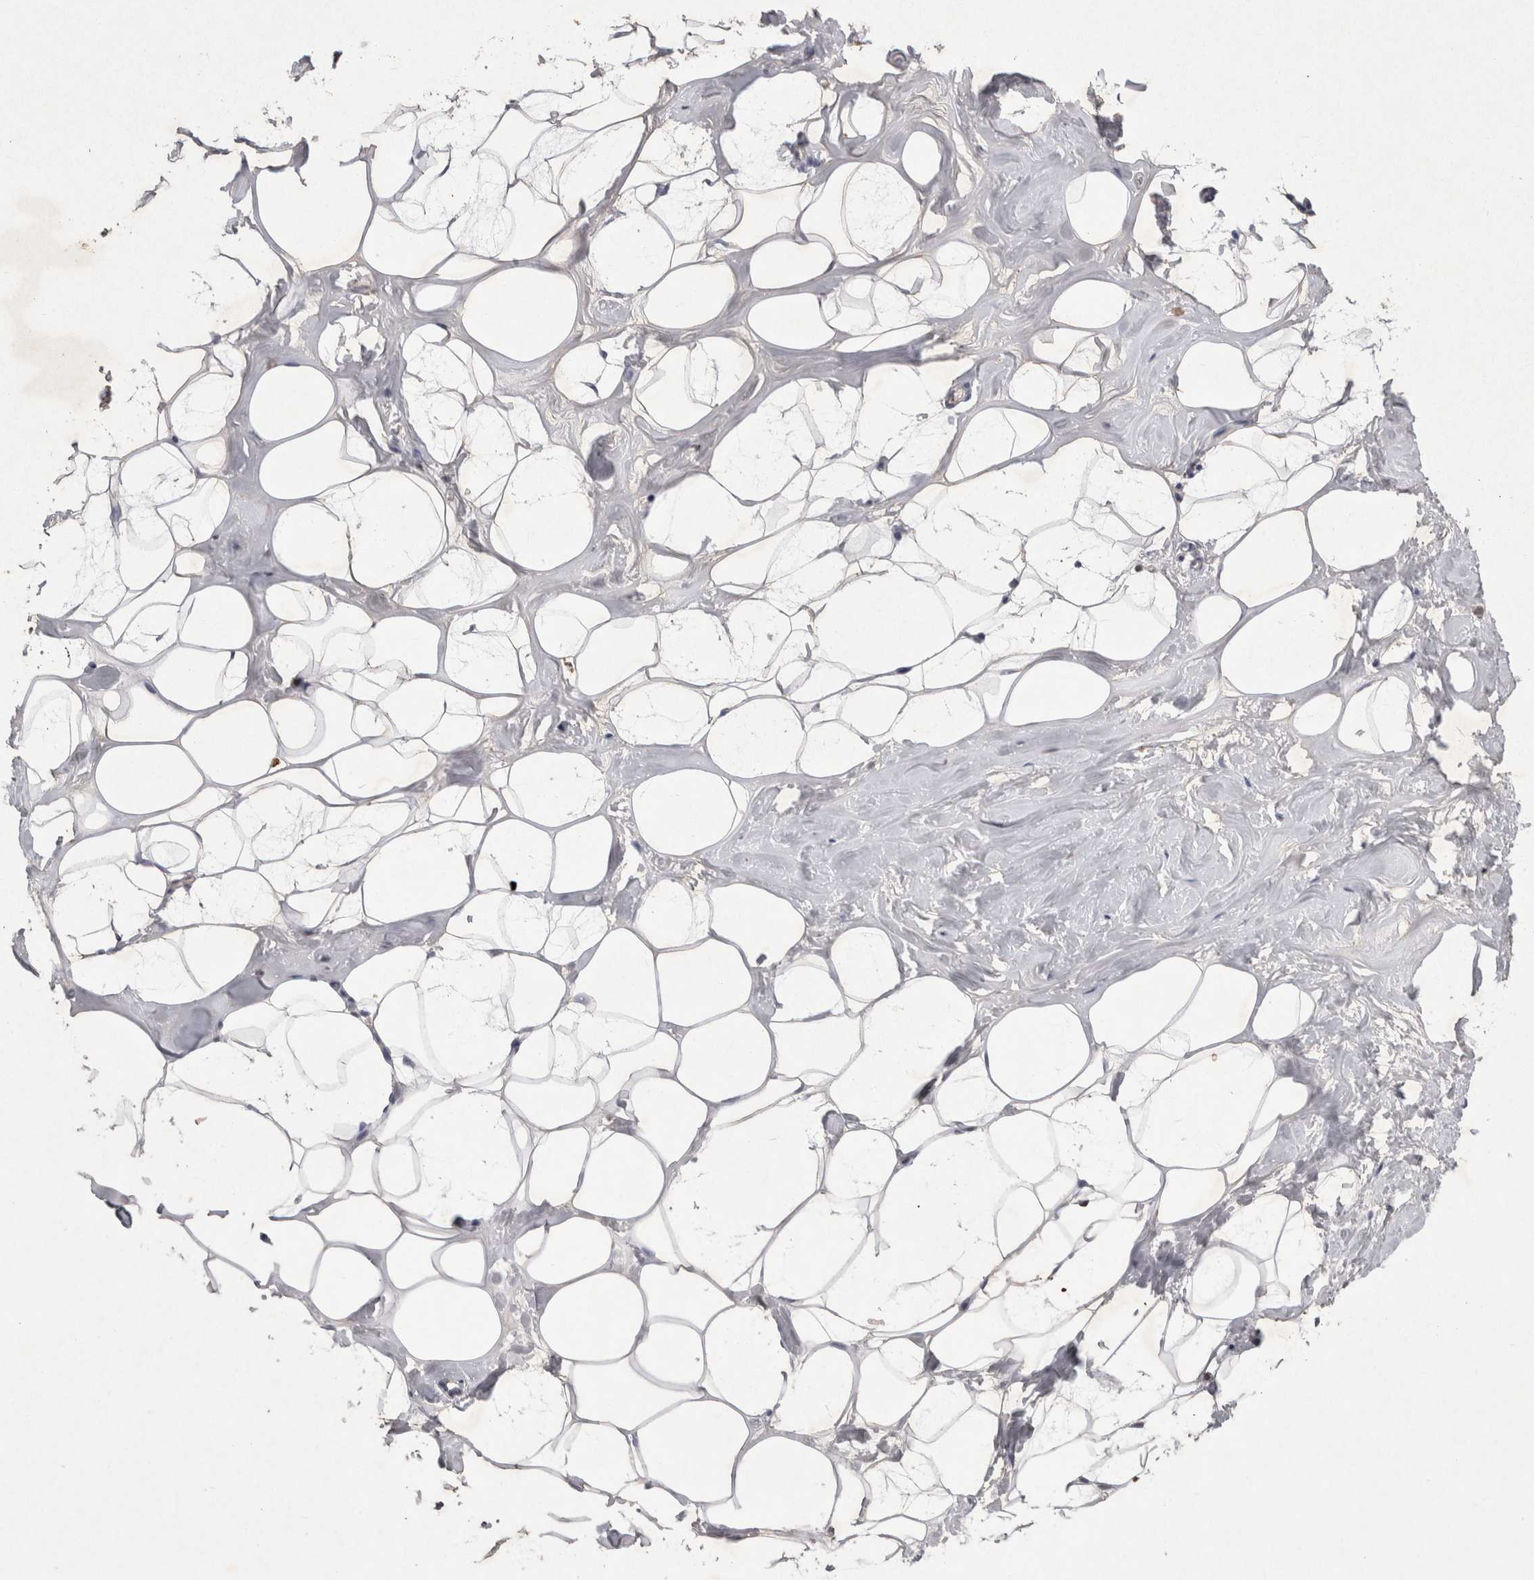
{"staining": {"intensity": "negative", "quantity": "none", "location": "none"}, "tissue": "adipose tissue", "cell_type": "Adipocytes", "image_type": "normal", "snomed": [{"axis": "morphology", "description": "Normal tissue, NOS"}, {"axis": "morphology", "description": "Fibrosis, NOS"}, {"axis": "topography", "description": "Breast"}, {"axis": "topography", "description": "Adipose tissue"}], "caption": "The histopathology image shows no significant expression in adipocytes of adipose tissue. (DAB immunohistochemistry visualized using brightfield microscopy, high magnification).", "gene": "DKK3", "patient": {"sex": "female", "age": 39}}